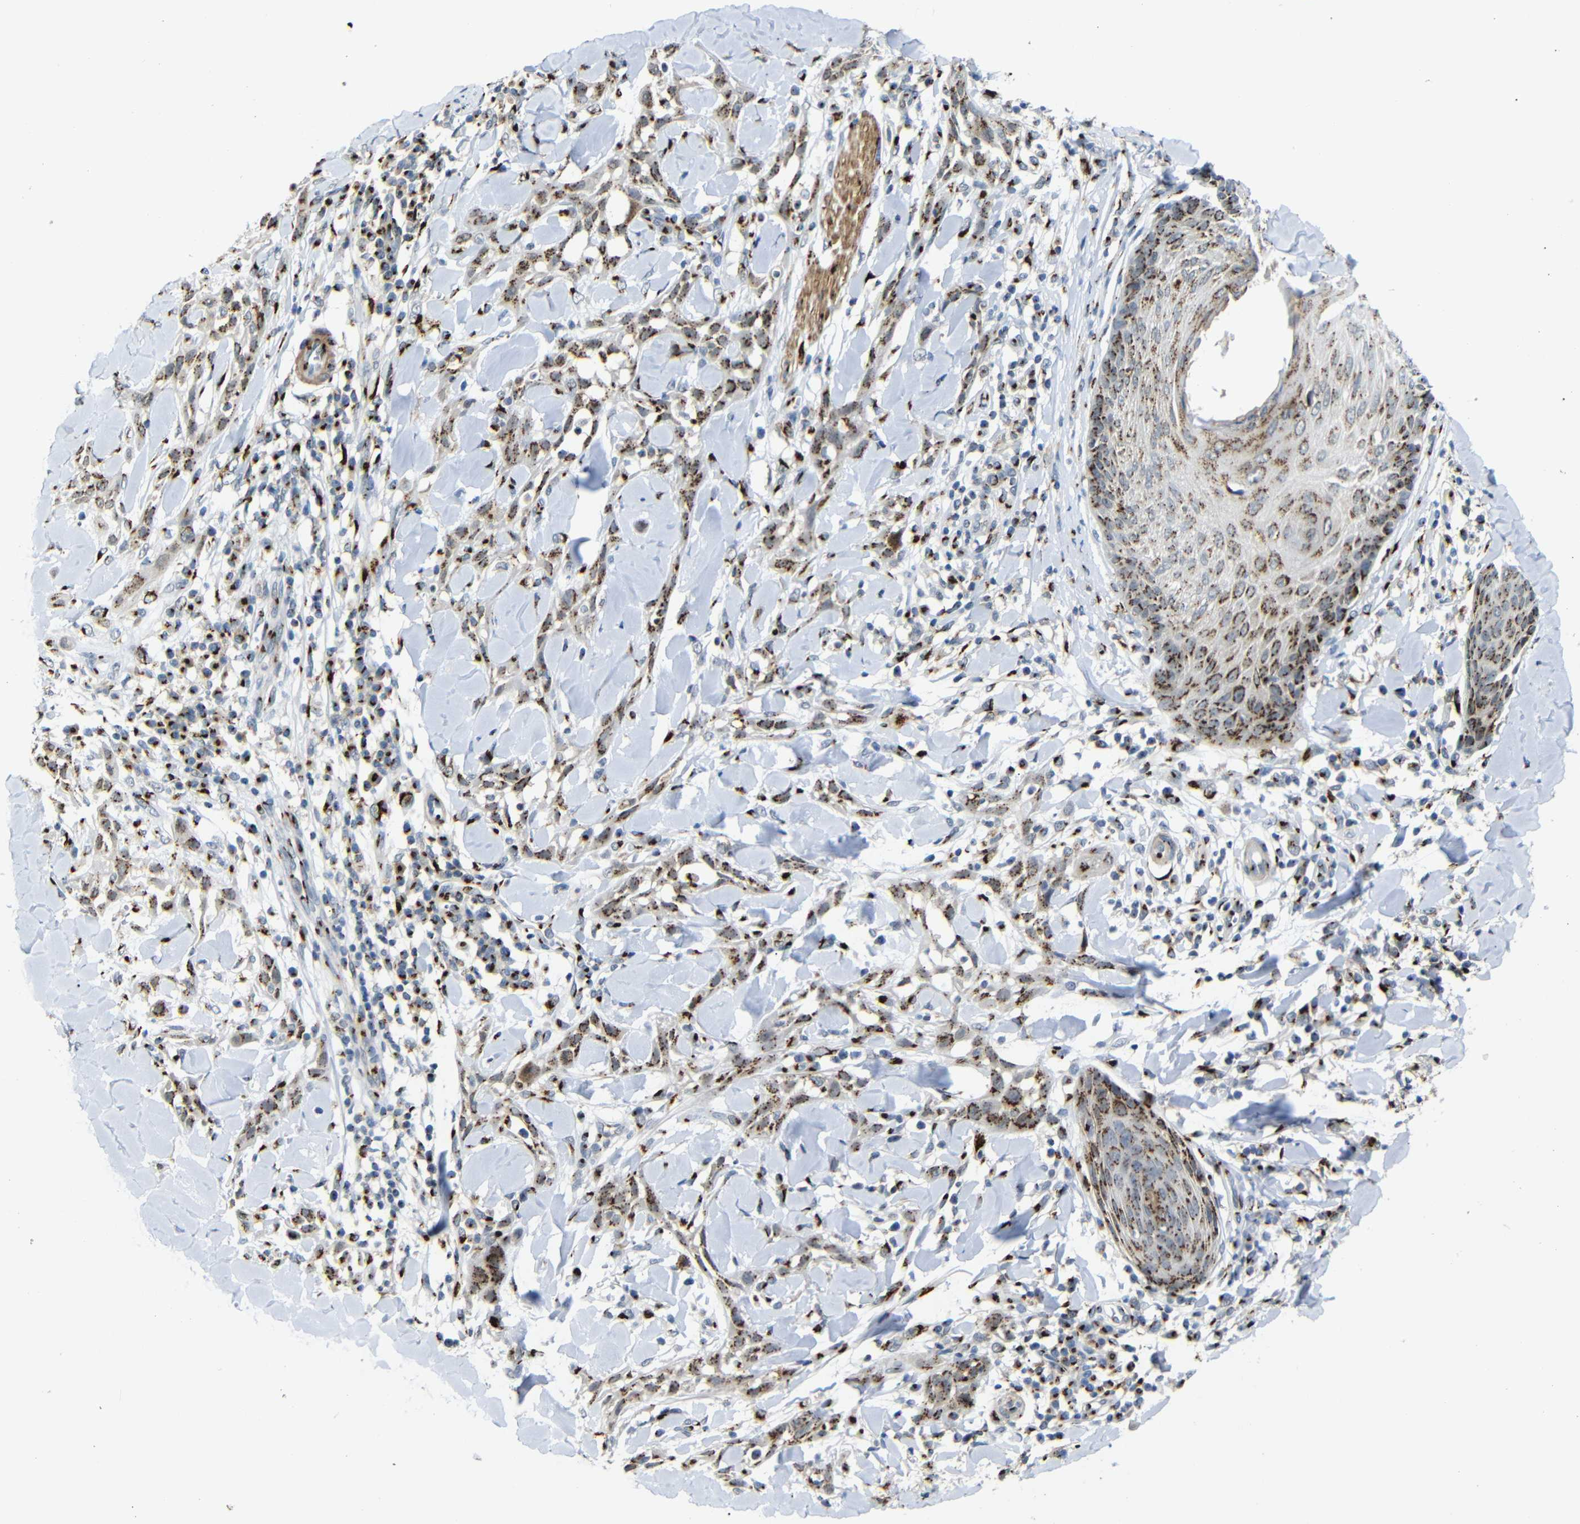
{"staining": {"intensity": "strong", "quantity": ">75%", "location": "cytoplasmic/membranous"}, "tissue": "skin cancer", "cell_type": "Tumor cells", "image_type": "cancer", "snomed": [{"axis": "morphology", "description": "Squamous cell carcinoma, NOS"}, {"axis": "topography", "description": "Skin"}], "caption": "Immunohistochemistry staining of squamous cell carcinoma (skin), which demonstrates high levels of strong cytoplasmic/membranous expression in approximately >75% of tumor cells indicating strong cytoplasmic/membranous protein expression. The staining was performed using DAB (brown) for protein detection and nuclei were counterstained in hematoxylin (blue).", "gene": "TGOLN2", "patient": {"sex": "male", "age": 24}}